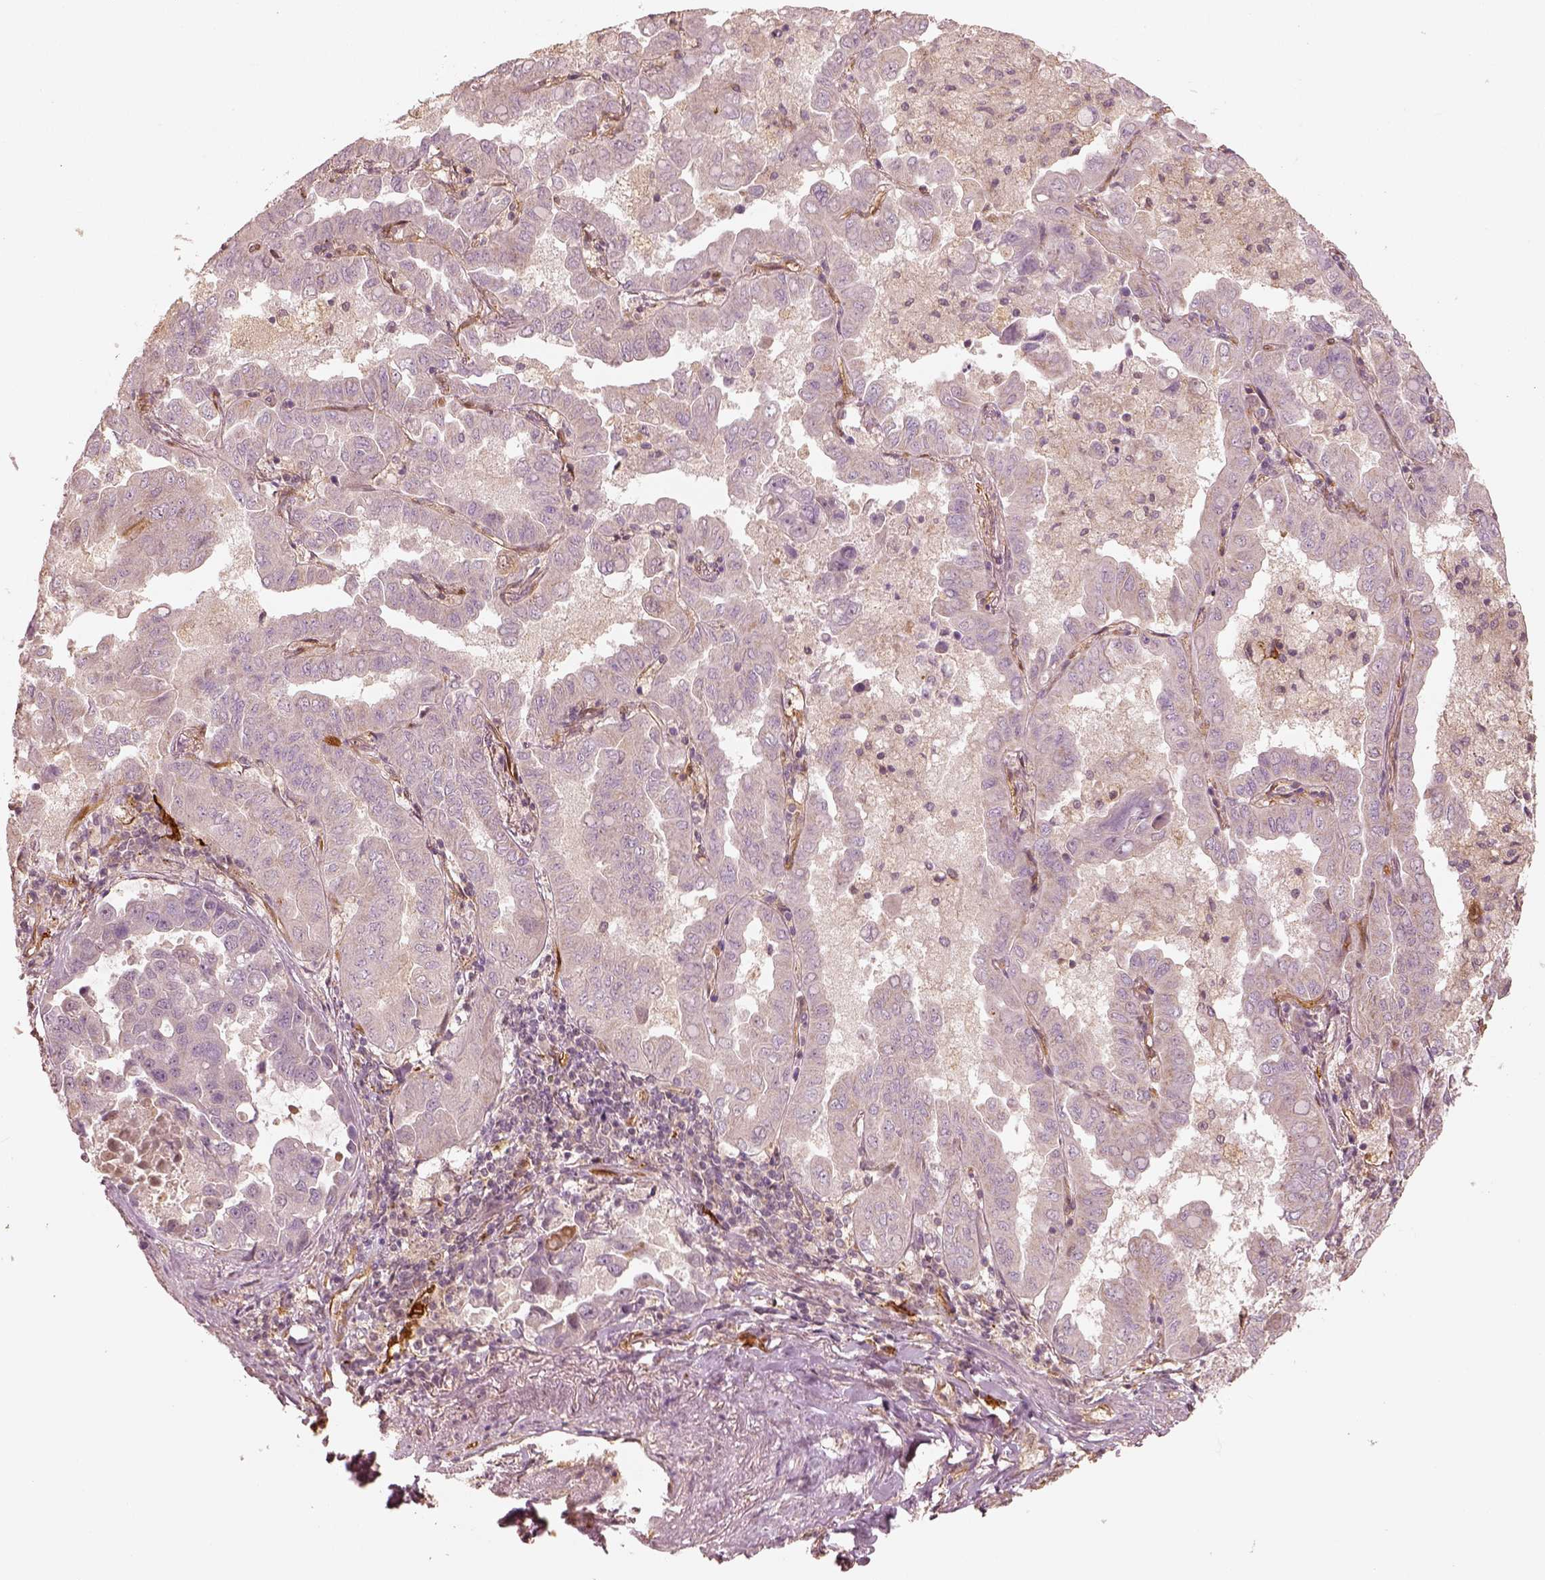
{"staining": {"intensity": "moderate", "quantity": "<25%", "location": "cytoplasmic/membranous"}, "tissue": "lung cancer", "cell_type": "Tumor cells", "image_type": "cancer", "snomed": [{"axis": "morphology", "description": "Adenocarcinoma, NOS"}, {"axis": "topography", "description": "Lung"}], "caption": "Immunohistochemistry (IHC) (DAB) staining of human lung adenocarcinoma reveals moderate cytoplasmic/membranous protein expression in about <25% of tumor cells.", "gene": "FSCN1", "patient": {"sex": "male", "age": 64}}